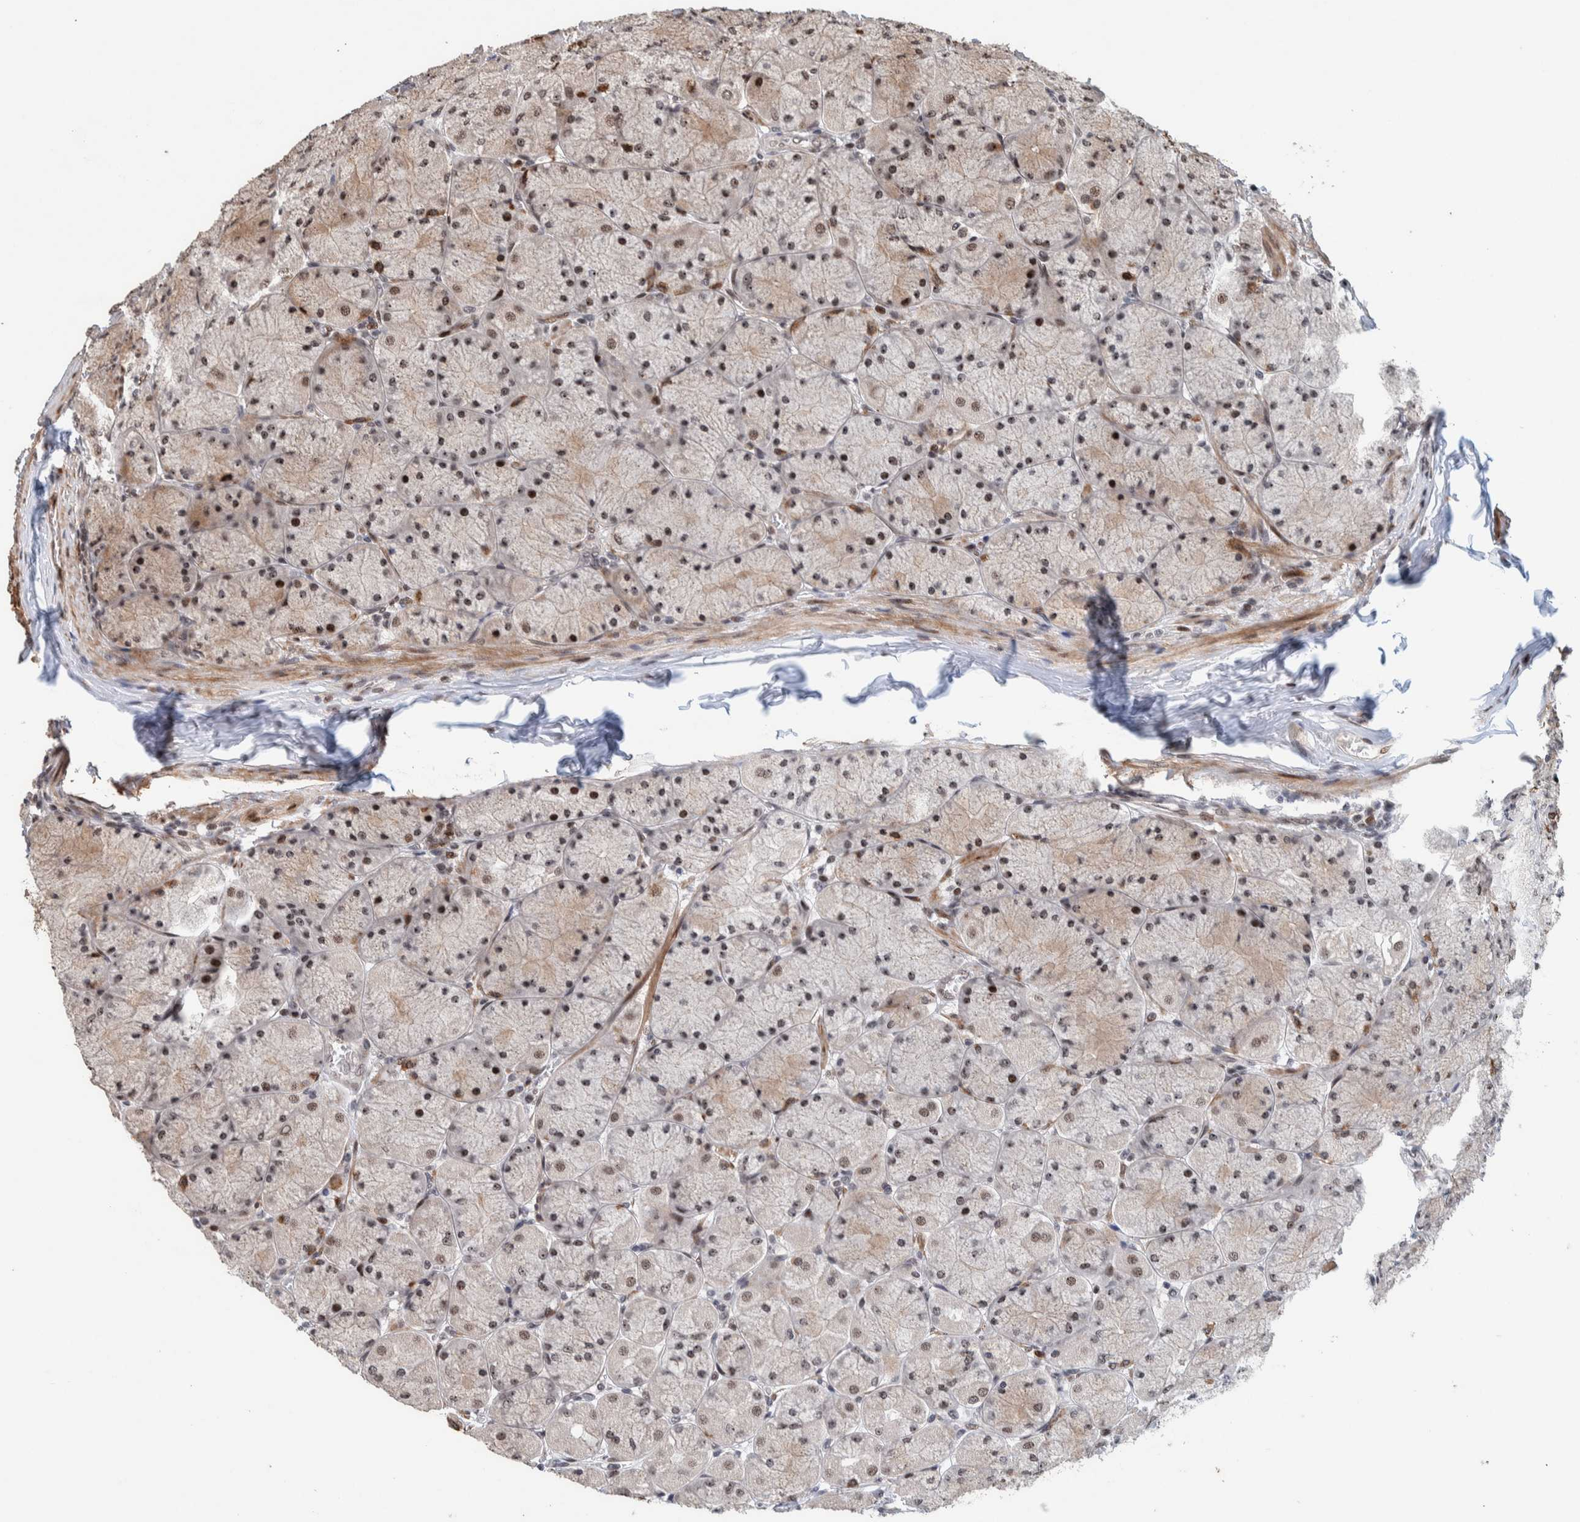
{"staining": {"intensity": "strong", "quantity": ">75%", "location": "cytoplasmic/membranous,nuclear"}, "tissue": "stomach", "cell_type": "Glandular cells", "image_type": "normal", "snomed": [{"axis": "morphology", "description": "Normal tissue, NOS"}, {"axis": "topography", "description": "Stomach, upper"}], "caption": "Approximately >75% of glandular cells in benign human stomach display strong cytoplasmic/membranous,nuclear protein staining as visualized by brown immunohistochemical staining.", "gene": "CHD4", "patient": {"sex": "female", "age": 56}}